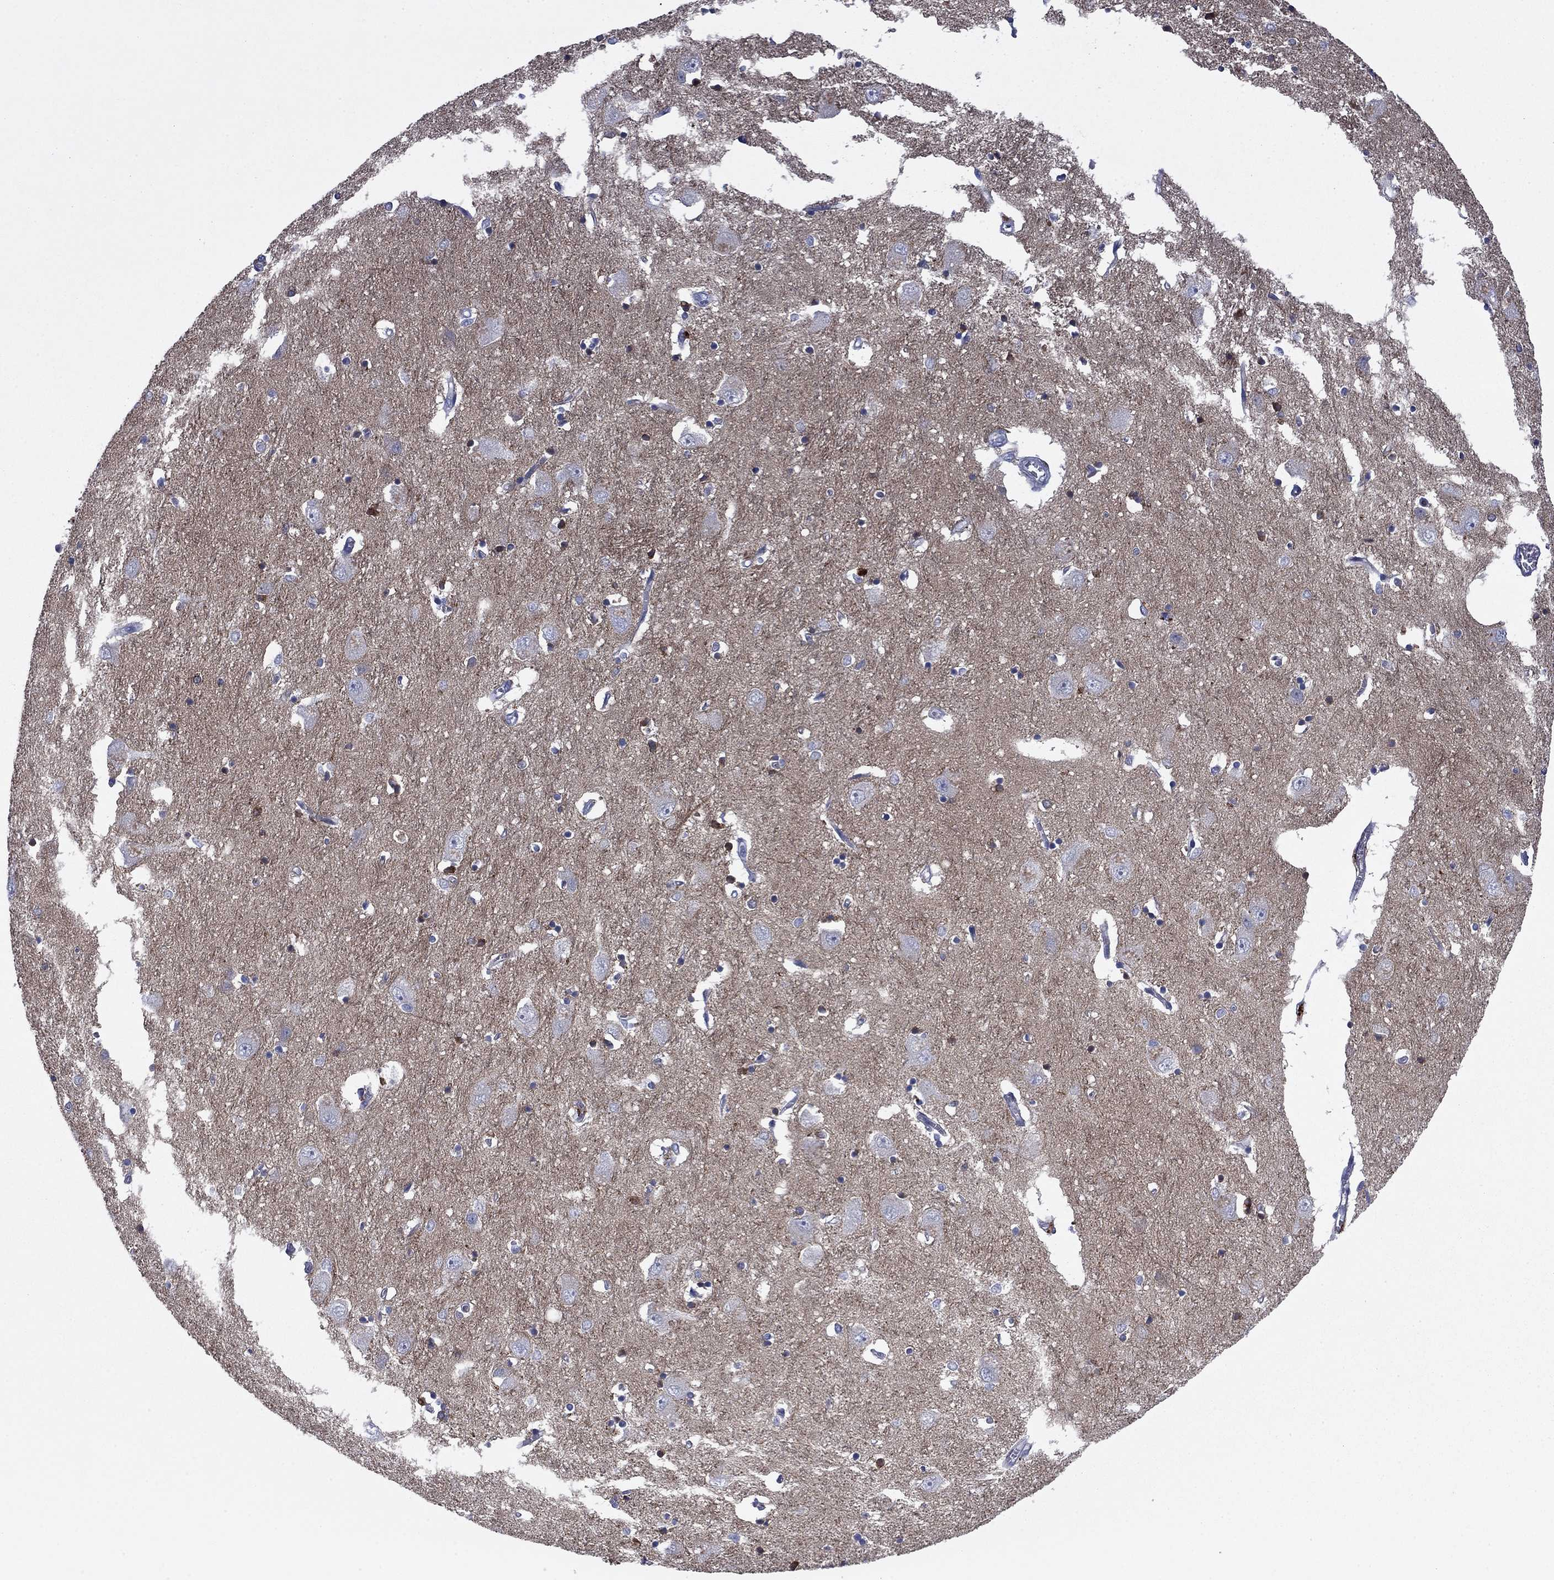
{"staining": {"intensity": "moderate", "quantity": "<25%", "location": "cytoplasmic/membranous"}, "tissue": "caudate", "cell_type": "Glial cells", "image_type": "normal", "snomed": [{"axis": "morphology", "description": "Normal tissue, NOS"}, {"axis": "topography", "description": "Lateral ventricle wall"}], "caption": "A low amount of moderate cytoplasmic/membranous expression is identified in approximately <25% of glial cells in benign caudate. Immunohistochemistry stains the protein in brown and the nuclei are stained blue.", "gene": "CNTNAP4", "patient": {"sex": "male", "age": 54}}